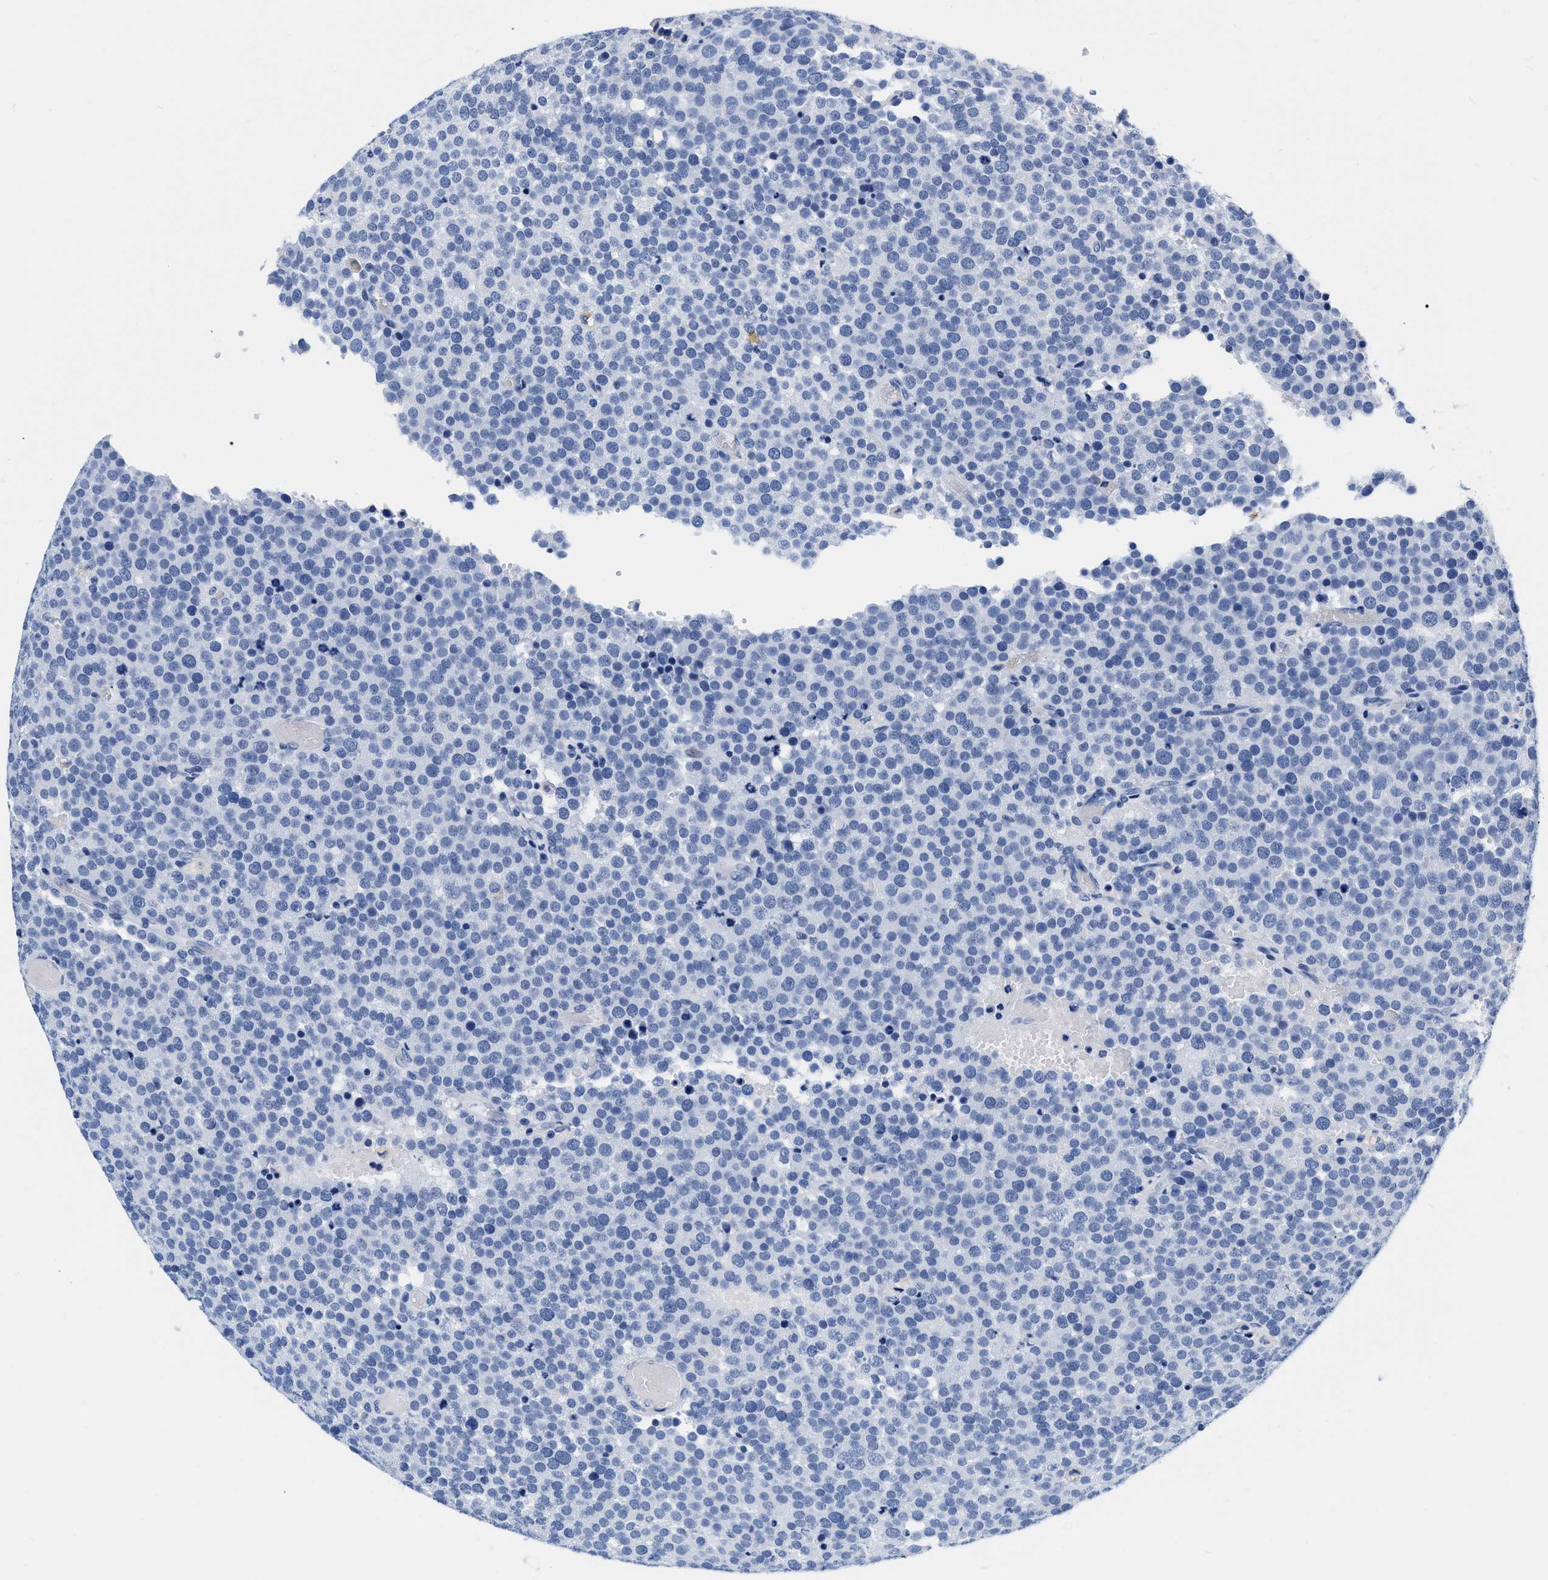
{"staining": {"intensity": "negative", "quantity": "none", "location": "none"}, "tissue": "testis cancer", "cell_type": "Tumor cells", "image_type": "cancer", "snomed": [{"axis": "morphology", "description": "Normal tissue, NOS"}, {"axis": "morphology", "description": "Seminoma, NOS"}, {"axis": "topography", "description": "Testis"}], "caption": "A histopathology image of human testis cancer (seminoma) is negative for staining in tumor cells.", "gene": "CER1", "patient": {"sex": "male", "age": 71}}